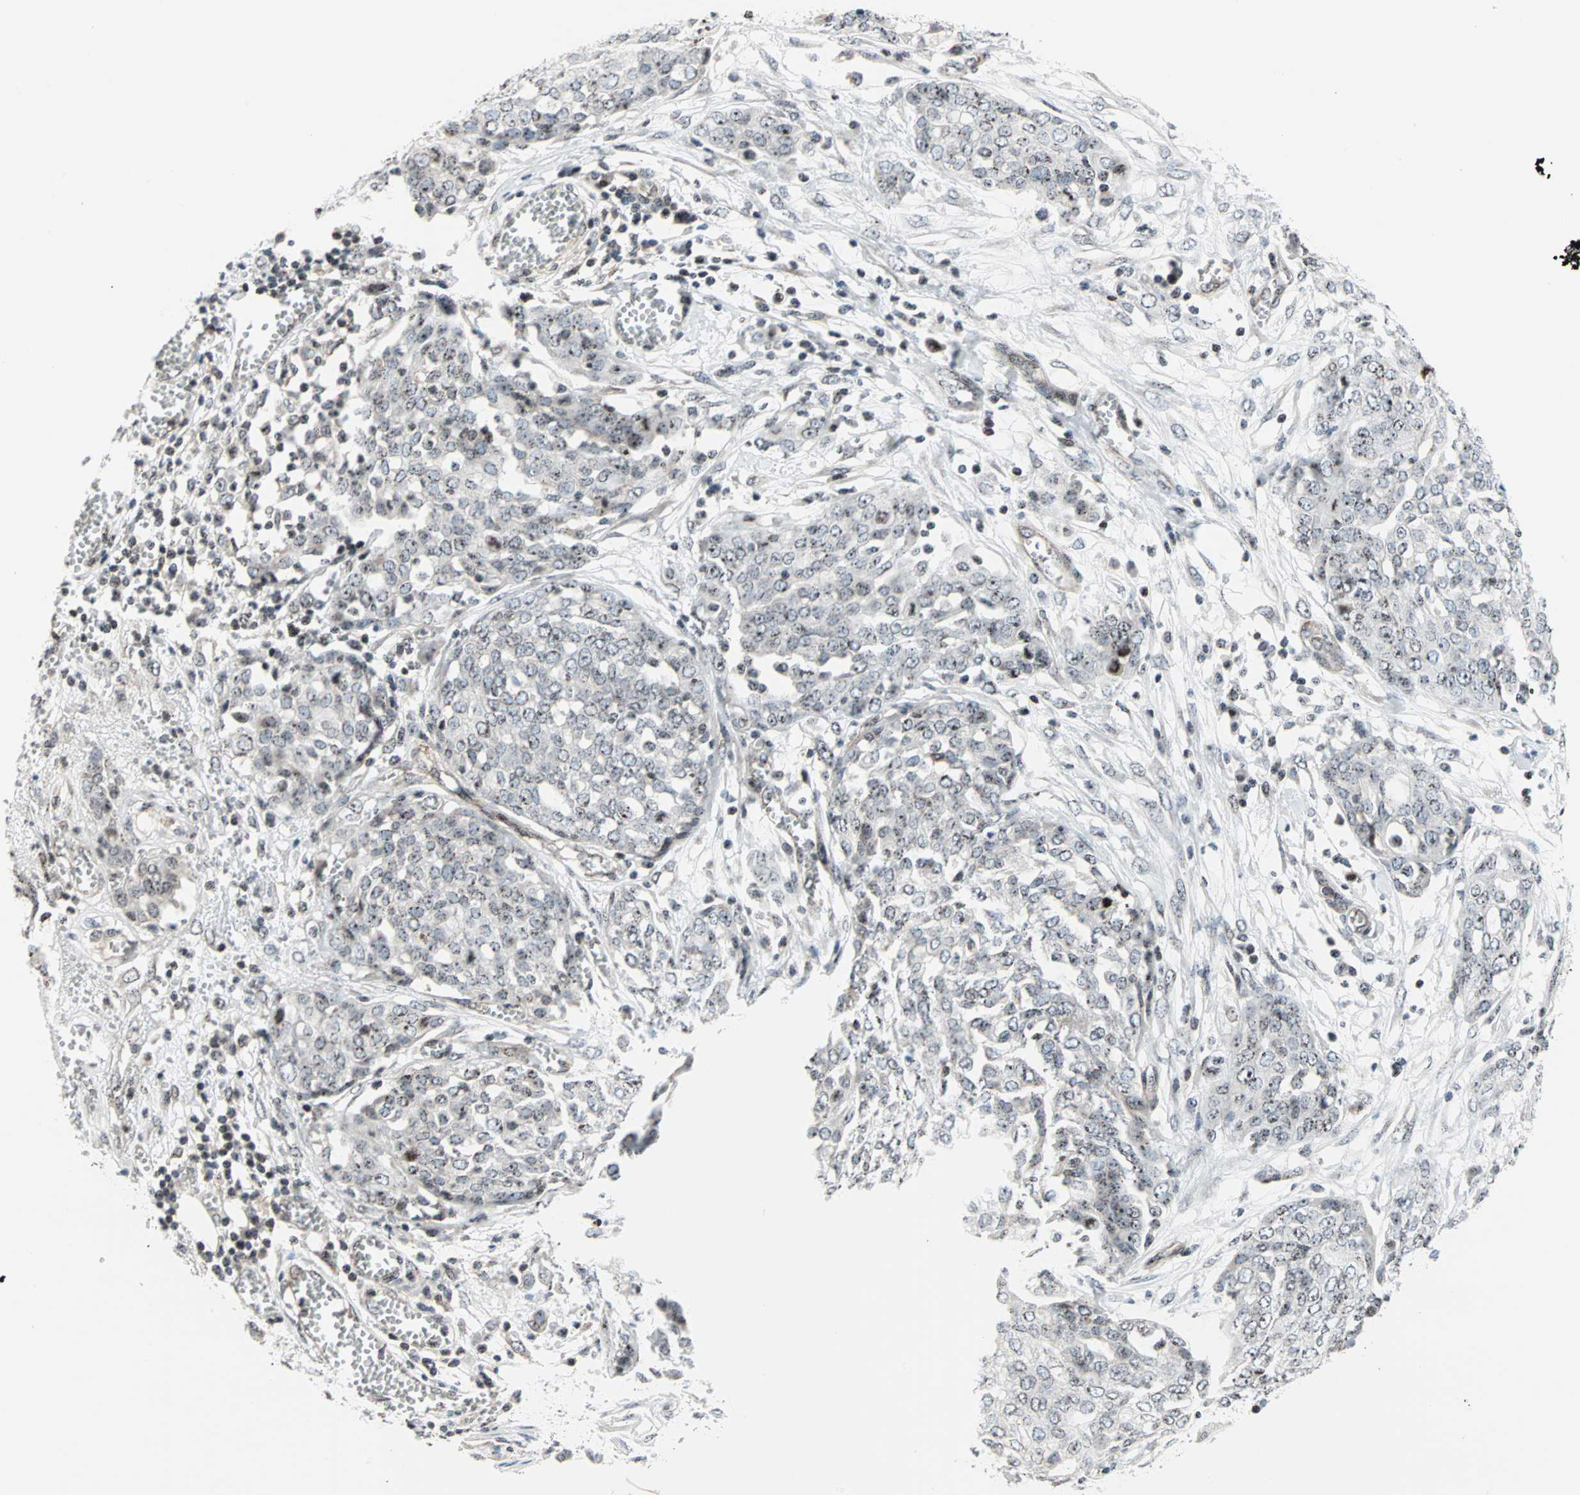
{"staining": {"intensity": "weak", "quantity": "25%-75%", "location": "nuclear"}, "tissue": "ovarian cancer", "cell_type": "Tumor cells", "image_type": "cancer", "snomed": [{"axis": "morphology", "description": "Cystadenocarcinoma, serous, NOS"}, {"axis": "topography", "description": "Soft tissue"}, {"axis": "topography", "description": "Ovary"}], "caption": "Immunohistochemistry of ovarian serous cystadenocarcinoma exhibits low levels of weak nuclear positivity in about 25%-75% of tumor cells. The staining was performed using DAB, with brown indicating positive protein expression. Nuclei are stained blue with hematoxylin.", "gene": "CENPA", "patient": {"sex": "female", "age": 57}}